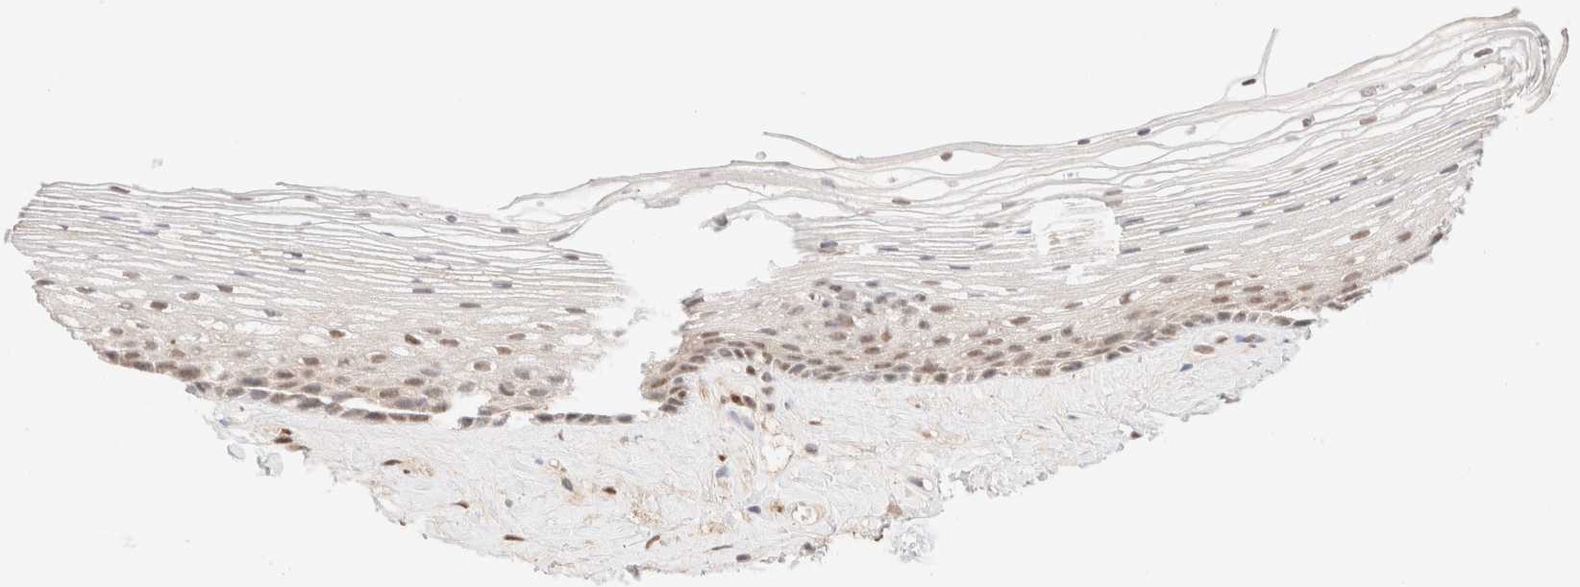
{"staining": {"intensity": "moderate", "quantity": ">75%", "location": "nuclear"}, "tissue": "vagina", "cell_type": "Squamous epithelial cells", "image_type": "normal", "snomed": [{"axis": "morphology", "description": "Normal tissue, NOS"}, {"axis": "topography", "description": "Vagina"}], "caption": "Immunohistochemical staining of normal vagina shows medium levels of moderate nuclear staining in approximately >75% of squamous epithelial cells. (DAB = brown stain, brightfield microscopy at high magnification).", "gene": "CIC", "patient": {"sex": "female", "age": 46}}